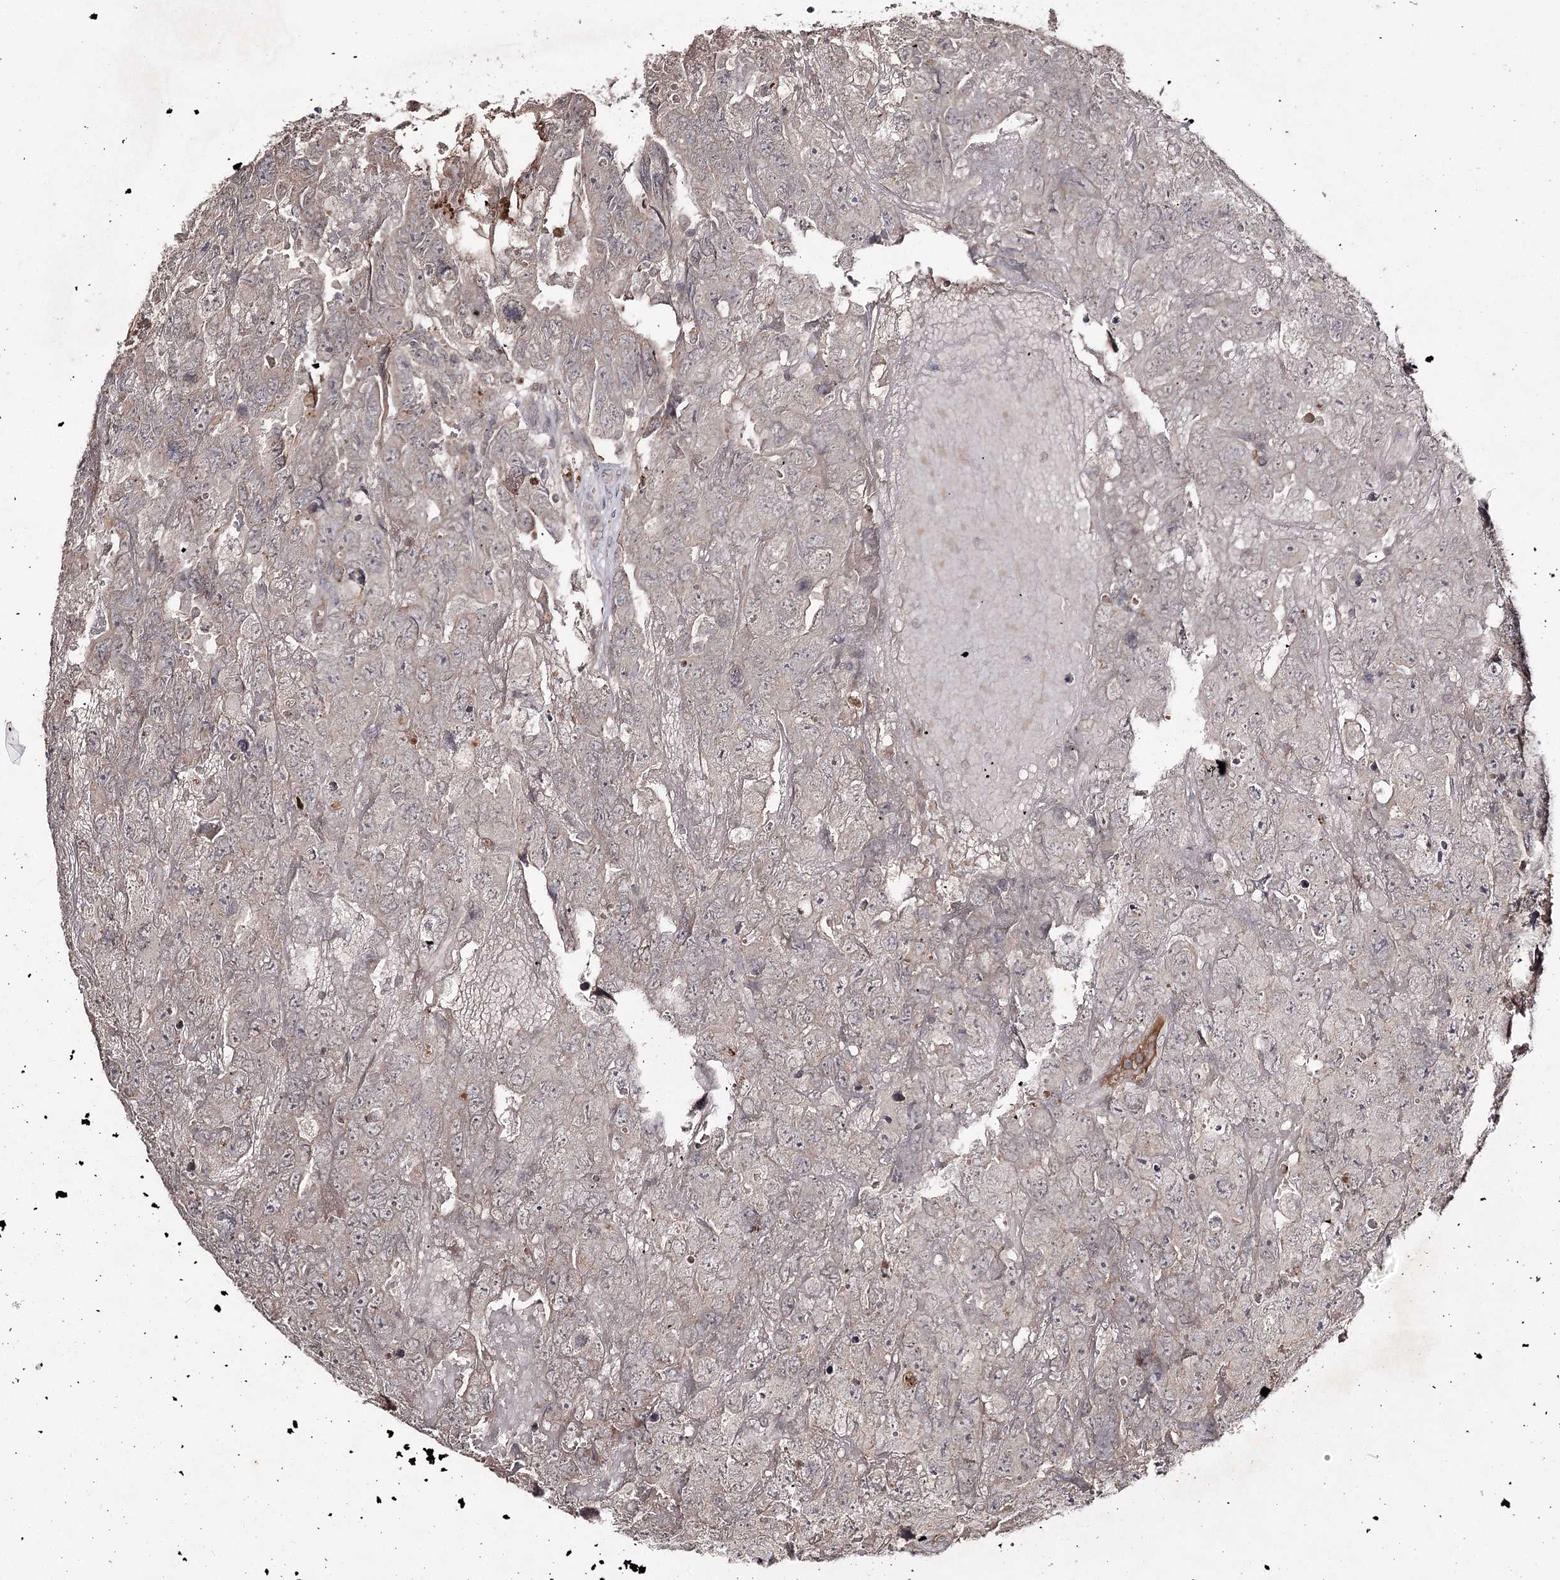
{"staining": {"intensity": "weak", "quantity": "25%-75%", "location": "cytoplasmic/membranous"}, "tissue": "testis cancer", "cell_type": "Tumor cells", "image_type": "cancer", "snomed": [{"axis": "morphology", "description": "Carcinoma, Embryonal, NOS"}, {"axis": "topography", "description": "Testis"}], "caption": "Weak cytoplasmic/membranous protein staining is present in approximately 25%-75% of tumor cells in testis cancer (embryonal carcinoma).", "gene": "SYNGR3", "patient": {"sex": "male", "age": 45}}